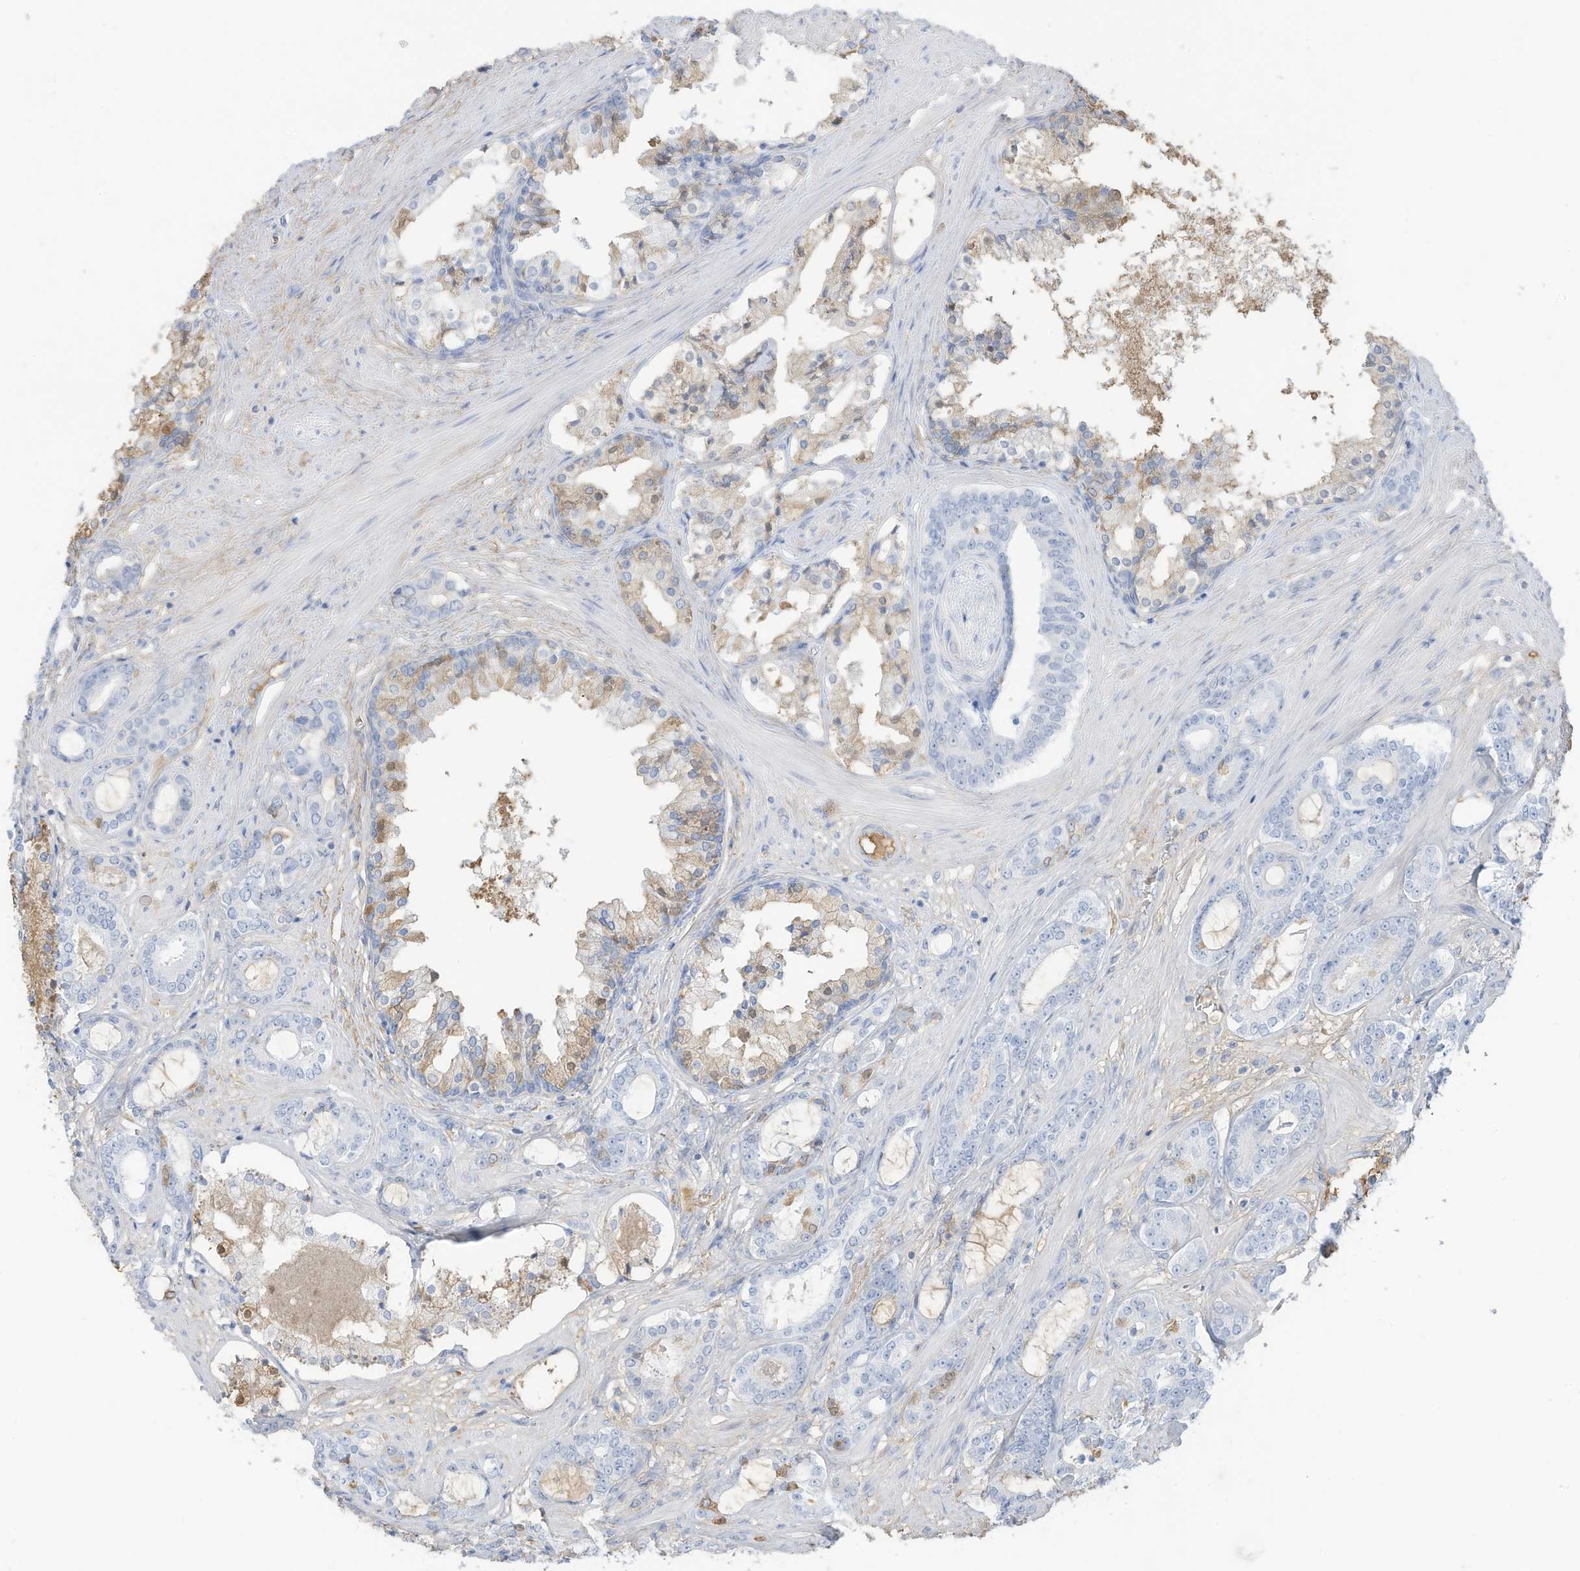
{"staining": {"intensity": "weak", "quantity": "<25%", "location": "cytoplasmic/membranous,nuclear"}, "tissue": "prostate cancer", "cell_type": "Tumor cells", "image_type": "cancer", "snomed": [{"axis": "morphology", "description": "Adenocarcinoma, High grade"}, {"axis": "topography", "description": "Prostate"}], "caption": "This is an immunohistochemistry (IHC) histopathology image of high-grade adenocarcinoma (prostate). There is no staining in tumor cells.", "gene": "HSD17B13", "patient": {"sex": "male", "age": 58}}